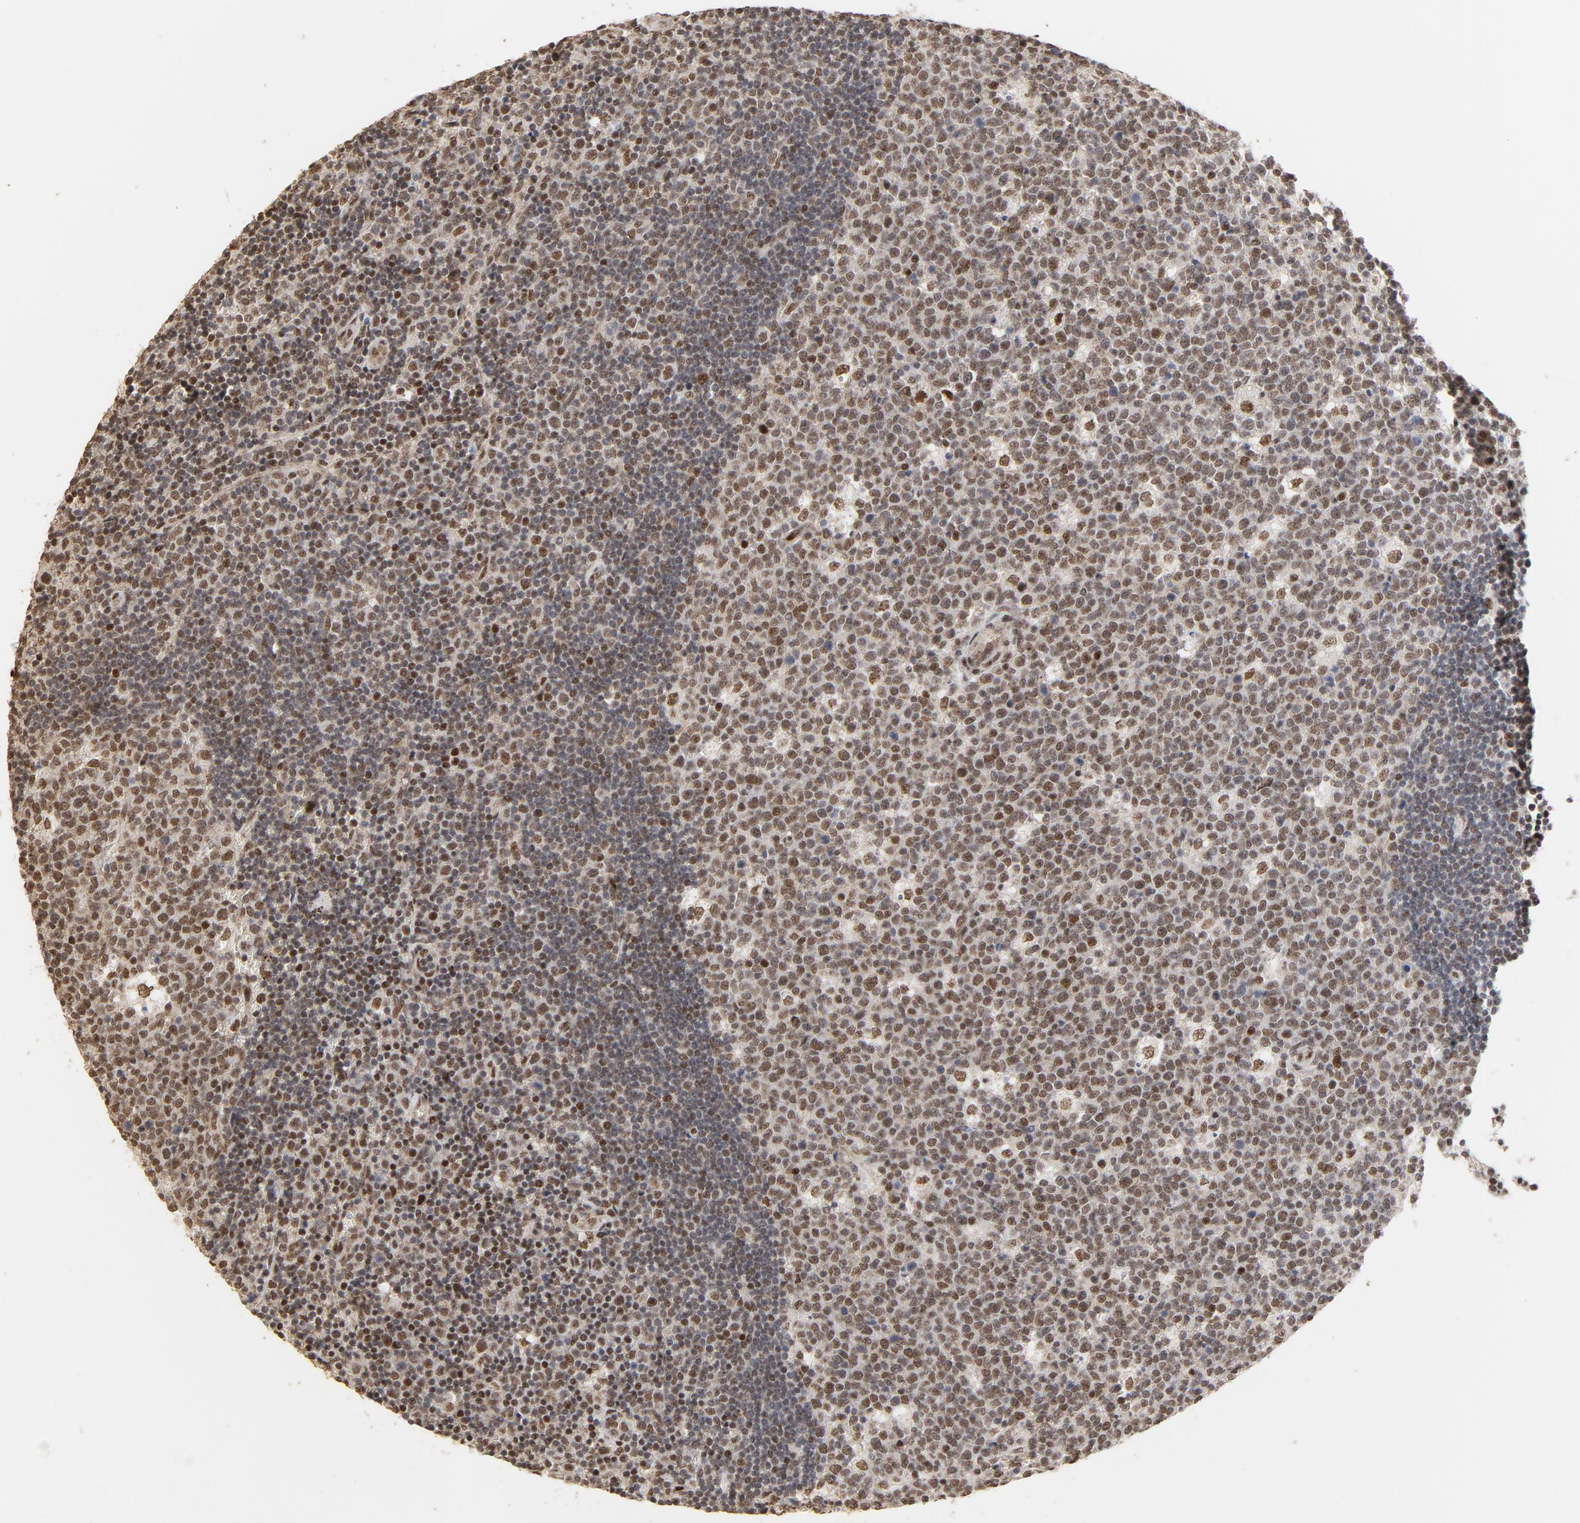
{"staining": {"intensity": "moderate", "quantity": ">75%", "location": "nuclear"}, "tissue": "lymph node", "cell_type": "Germinal center cells", "image_type": "normal", "snomed": [{"axis": "morphology", "description": "Normal tissue, NOS"}, {"axis": "topography", "description": "Lymph node"}, {"axis": "topography", "description": "Salivary gland"}], "caption": "About >75% of germinal center cells in normal lymph node exhibit moderate nuclear protein positivity as visualized by brown immunohistochemical staining.", "gene": "TP53RK", "patient": {"sex": "male", "age": 8}}